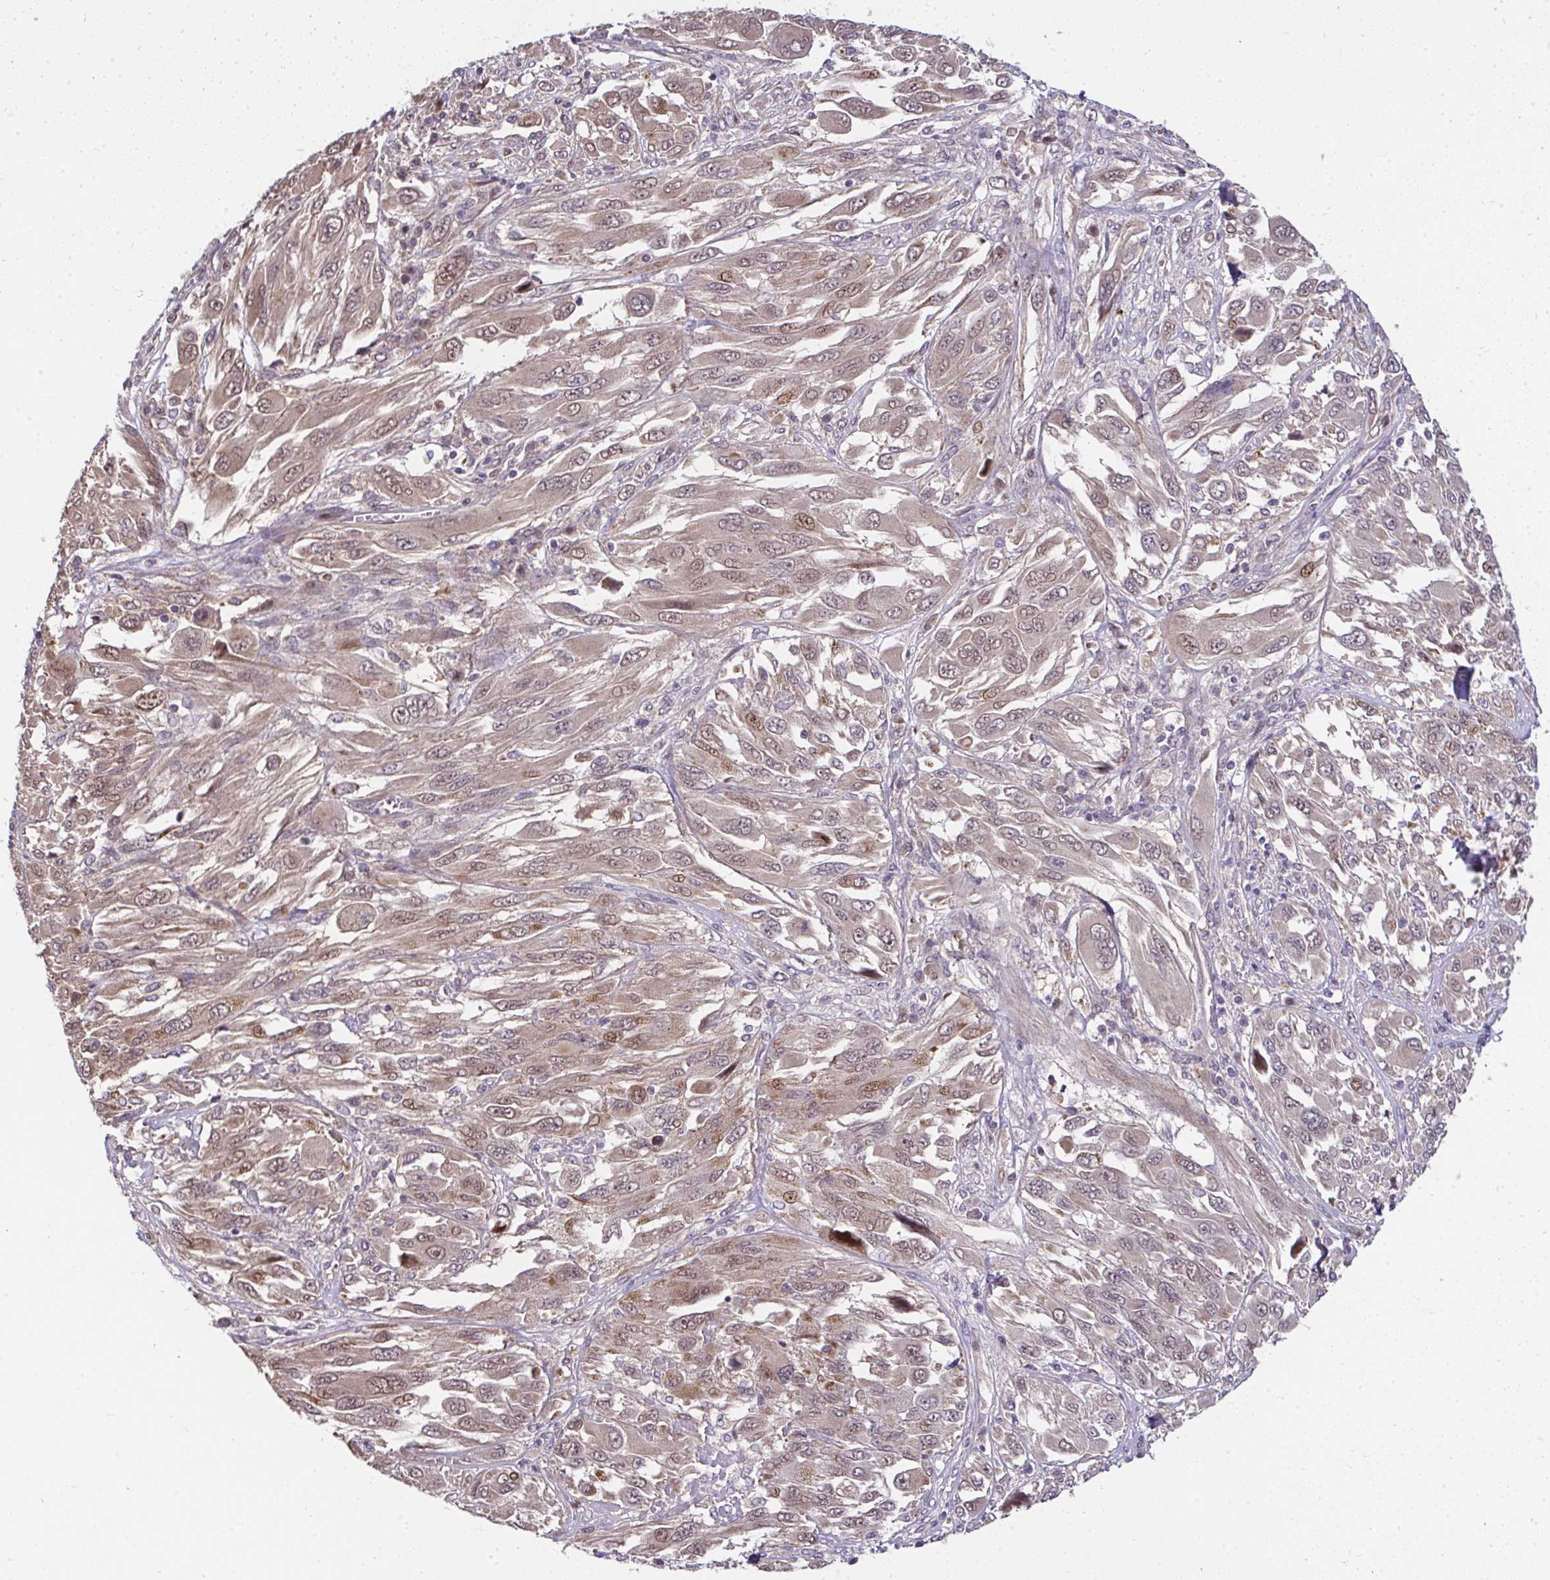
{"staining": {"intensity": "moderate", "quantity": ">75%", "location": "cytoplasmic/membranous,nuclear"}, "tissue": "melanoma", "cell_type": "Tumor cells", "image_type": "cancer", "snomed": [{"axis": "morphology", "description": "Malignant melanoma, NOS"}, {"axis": "topography", "description": "Skin"}], "caption": "Malignant melanoma stained for a protein (brown) shows moderate cytoplasmic/membranous and nuclear positive expression in about >75% of tumor cells.", "gene": "RDH14", "patient": {"sex": "female", "age": 91}}